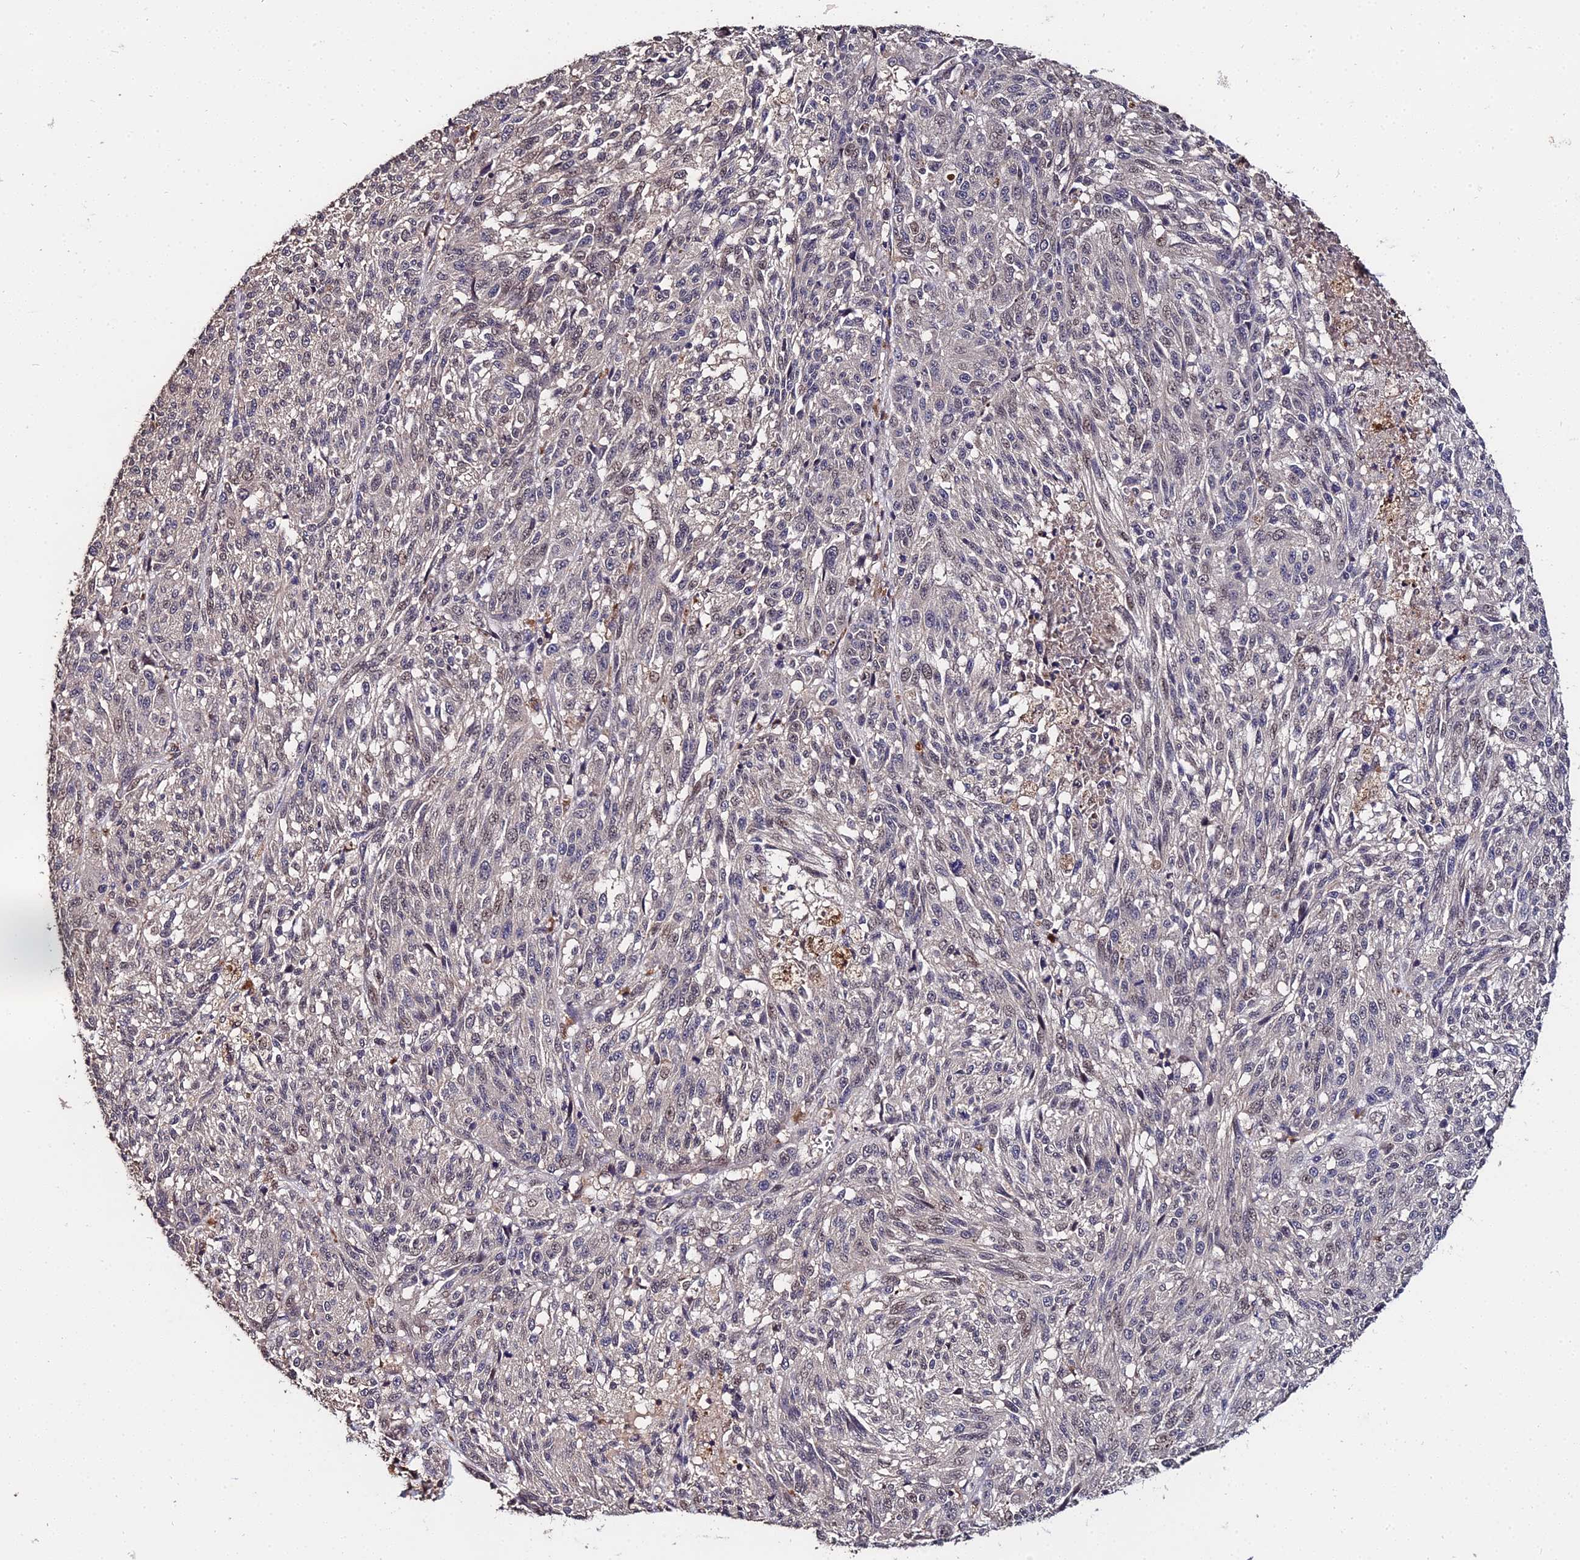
{"staining": {"intensity": "weak", "quantity": "<25%", "location": "nuclear"}, "tissue": "melanoma", "cell_type": "Tumor cells", "image_type": "cancer", "snomed": [{"axis": "morphology", "description": "Malignant melanoma, NOS"}, {"axis": "topography", "description": "Skin"}], "caption": "The micrograph demonstrates no significant staining in tumor cells of melanoma. (DAB immunohistochemistry, high magnification).", "gene": "LSM5", "patient": {"sex": "male", "age": 53}}